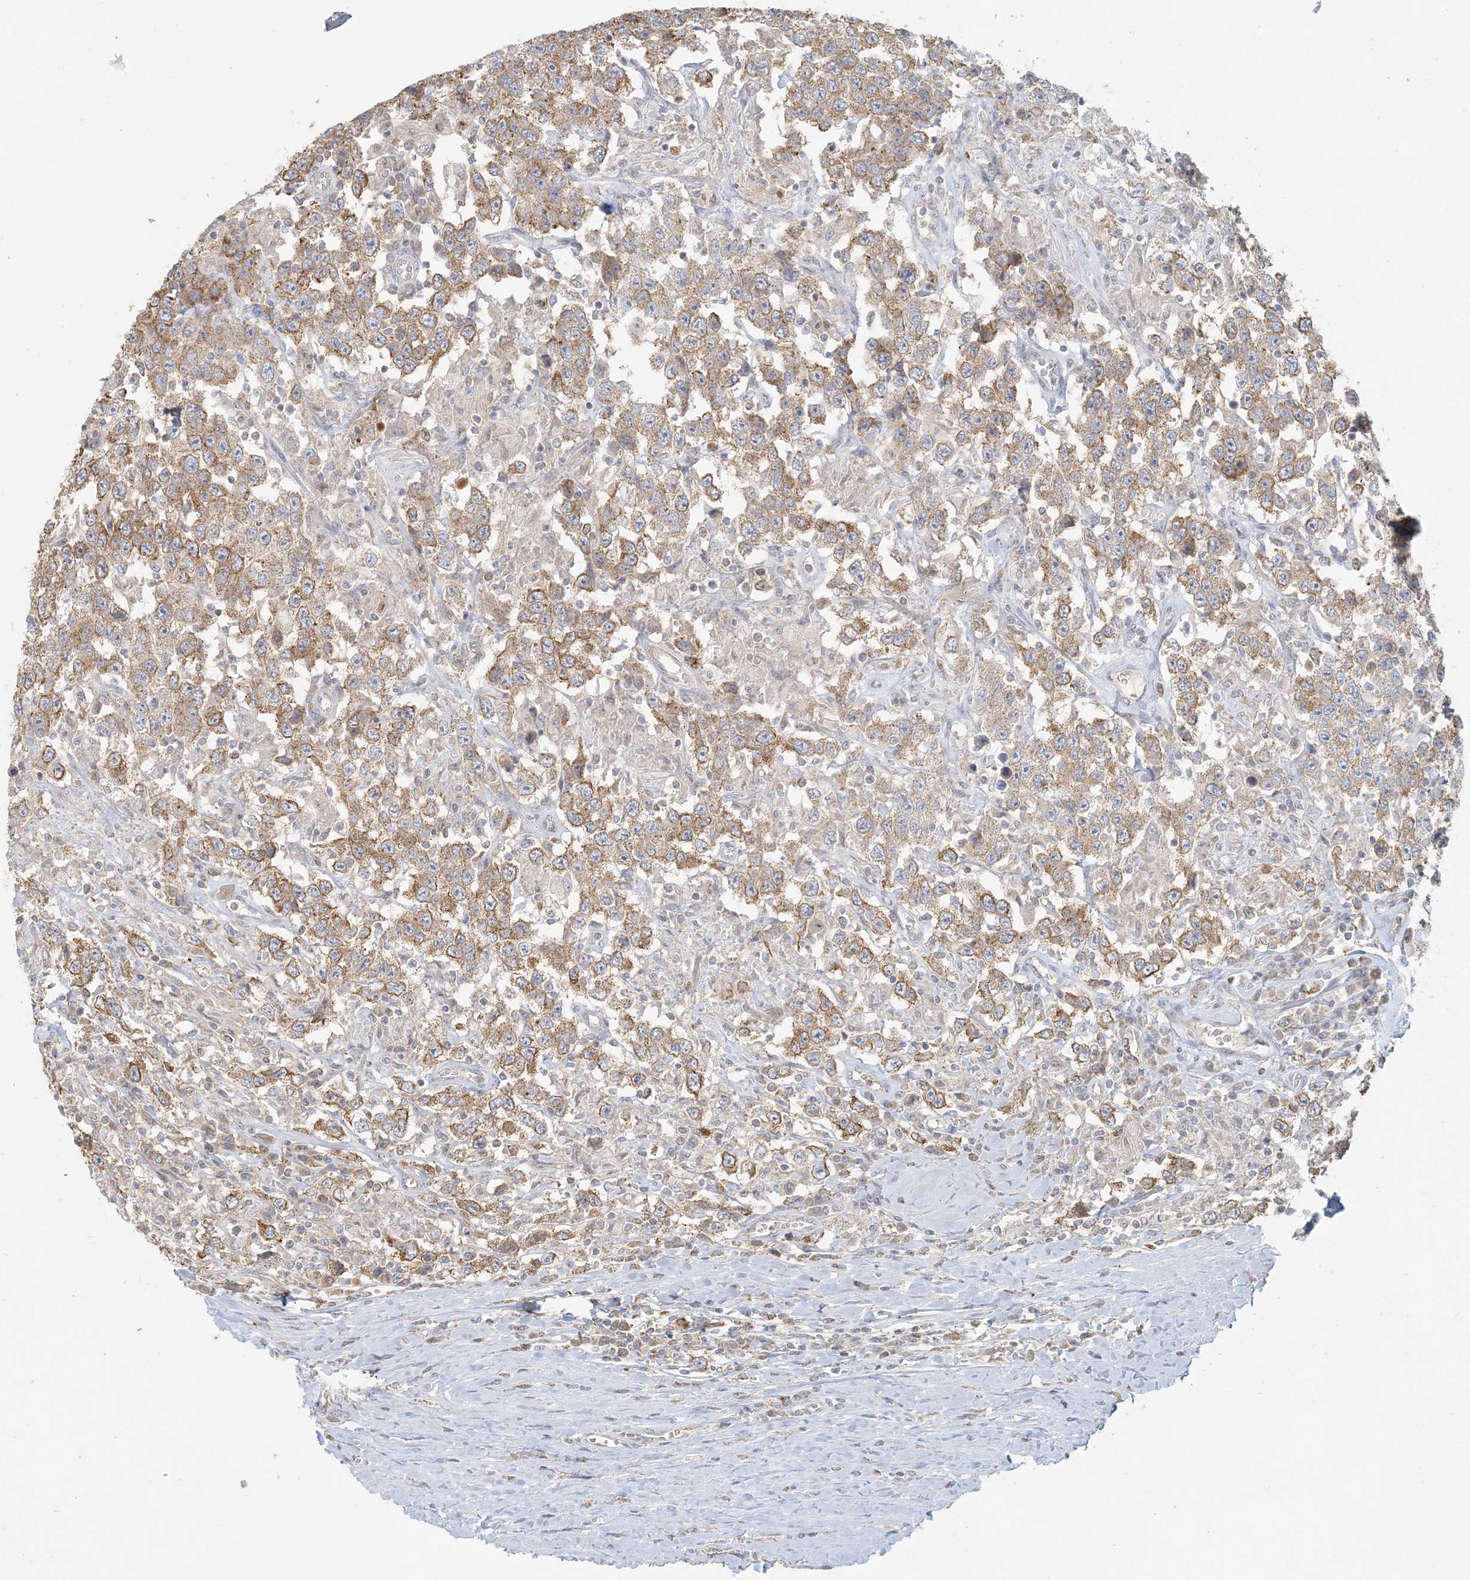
{"staining": {"intensity": "moderate", "quantity": ">75%", "location": "cytoplasmic/membranous"}, "tissue": "testis cancer", "cell_type": "Tumor cells", "image_type": "cancer", "snomed": [{"axis": "morphology", "description": "Seminoma, NOS"}, {"axis": "topography", "description": "Testis"}], "caption": "Protein expression by IHC reveals moderate cytoplasmic/membranous positivity in about >75% of tumor cells in seminoma (testis).", "gene": "HACL1", "patient": {"sex": "male", "age": 41}}